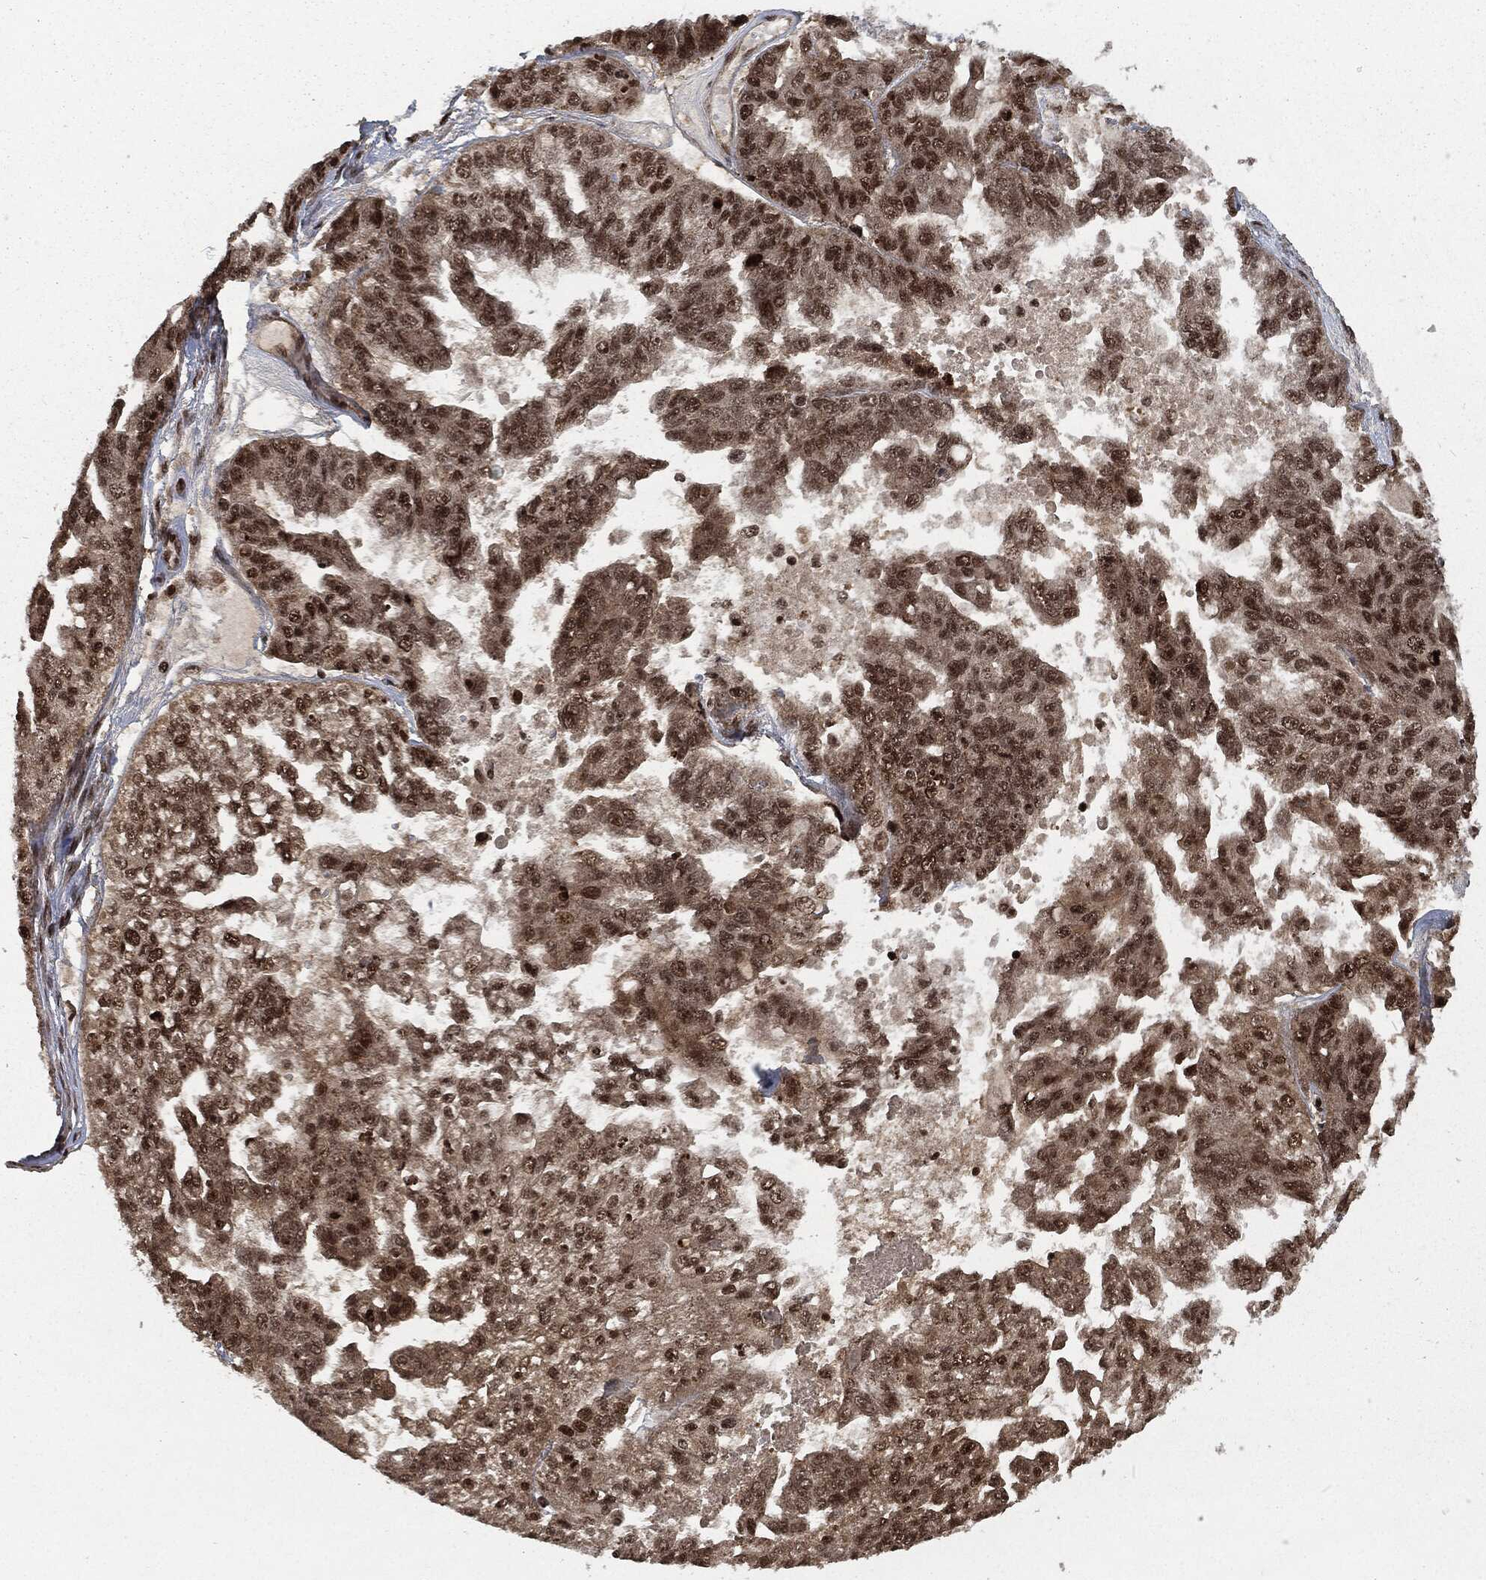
{"staining": {"intensity": "strong", "quantity": "25%-75%", "location": "nuclear"}, "tissue": "ovarian cancer", "cell_type": "Tumor cells", "image_type": "cancer", "snomed": [{"axis": "morphology", "description": "Cystadenocarcinoma, serous, NOS"}, {"axis": "topography", "description": "Ovary"}], "caption": "IHC image of human ovarian cancer (serous cystadenocarcinoma) stained for a protein (brown), which displays high levels of strong nuclear staining in approximately 25%-75% of tumor cells.", "gene": "NGRN", "patient": {"sex": "female", "age": 58}}